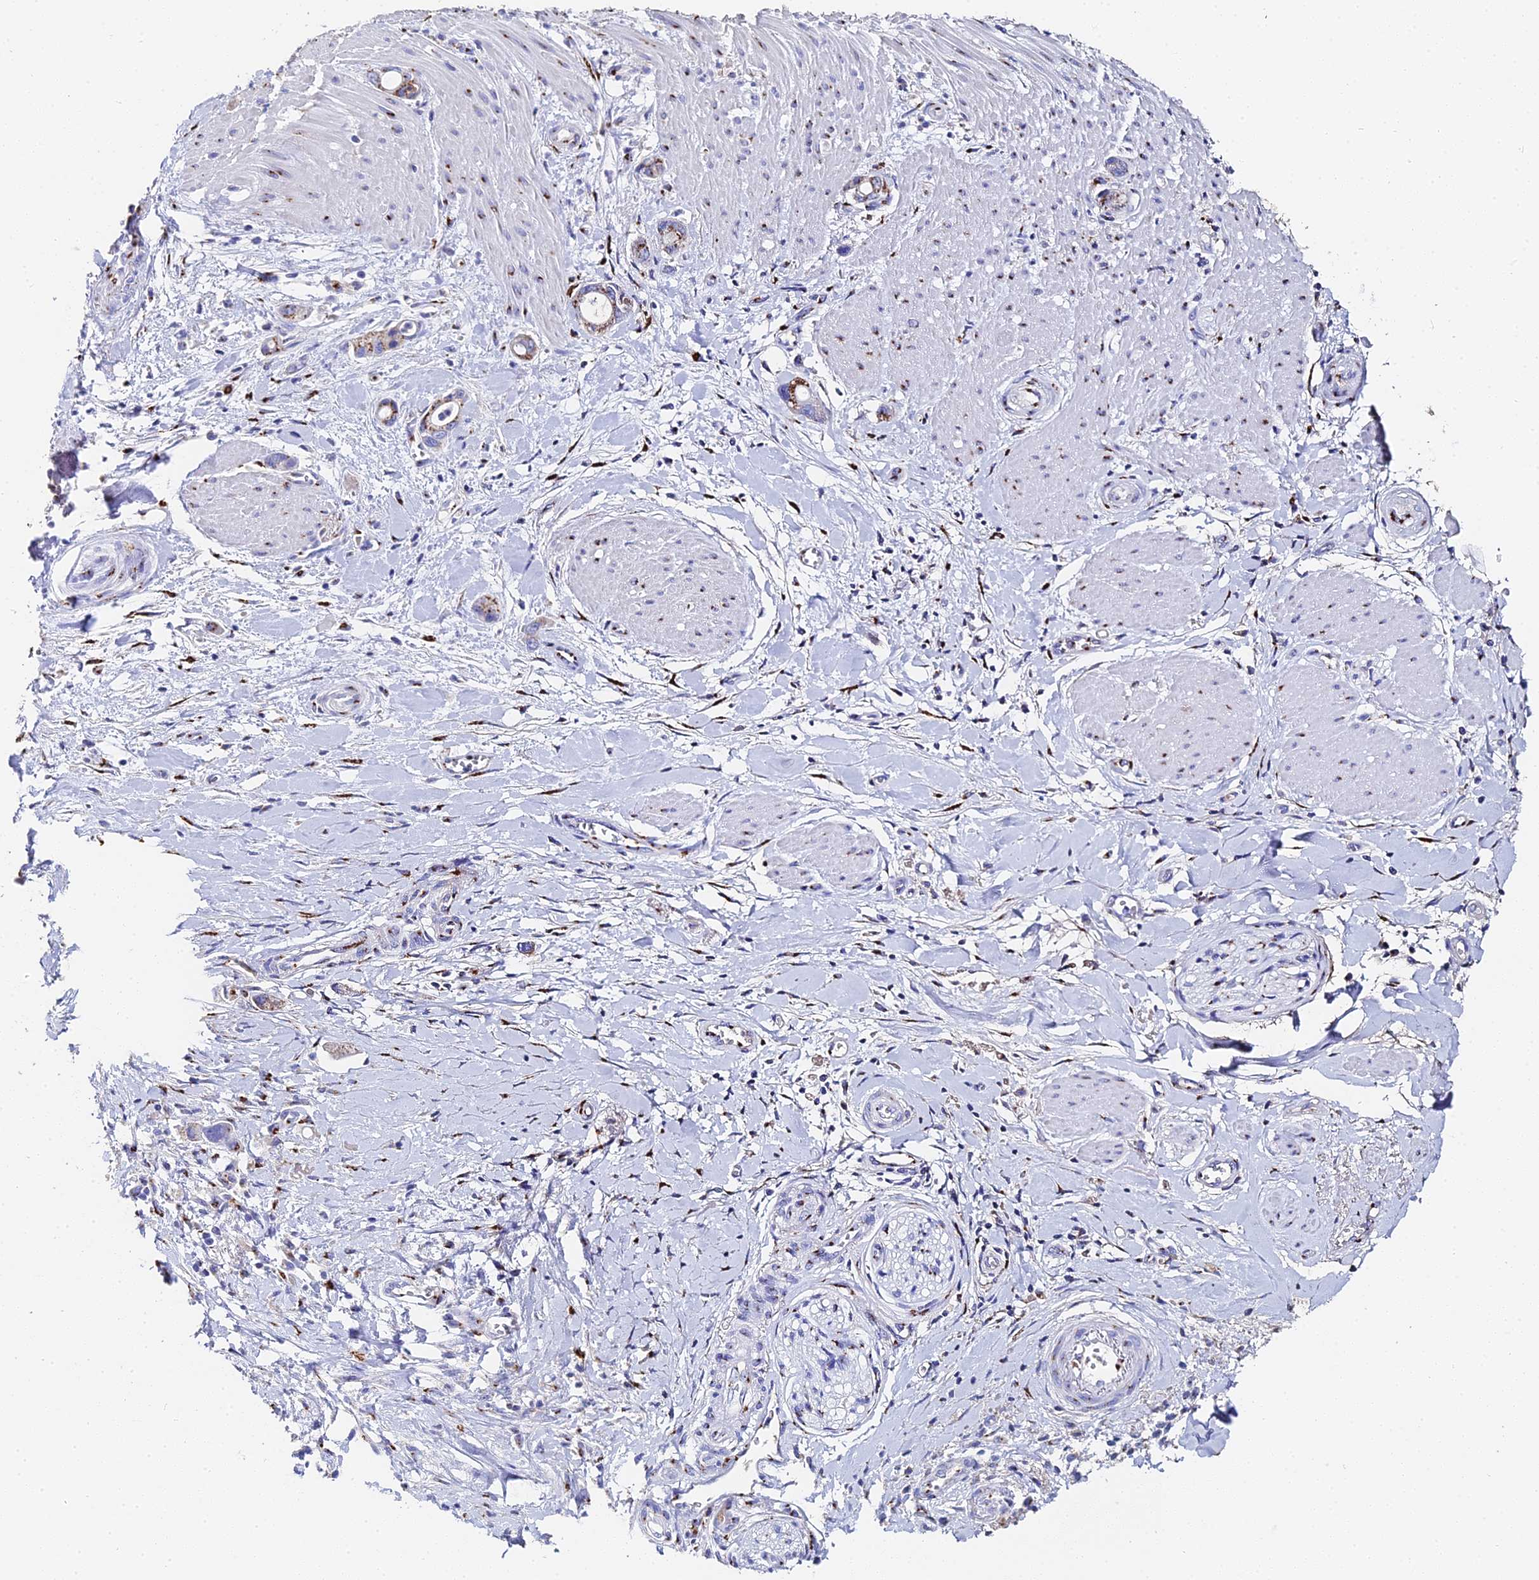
{"staining": {"intensity": "moderate", "quantity": "25%-75%", "location": "cytoplasmic/membranous"}, "tissue": "pancreatic cancer", "cell_type": "Tumor cells", "image_type": "cancer", "snomed": [{"axis": "morphology", "description": "Adenocarcinoma, NOS"}, {"axis": "topography", "description": "Pancreas"}], "caption": "Pancreatic cancer stained for a protein (brown) exhibits moderate cytoplasmic/membranous positive staining in about 25%-75% of tumor cells.", "gene": "ENSG00000268674", "patient": {"sex": "male", "age": 68}}